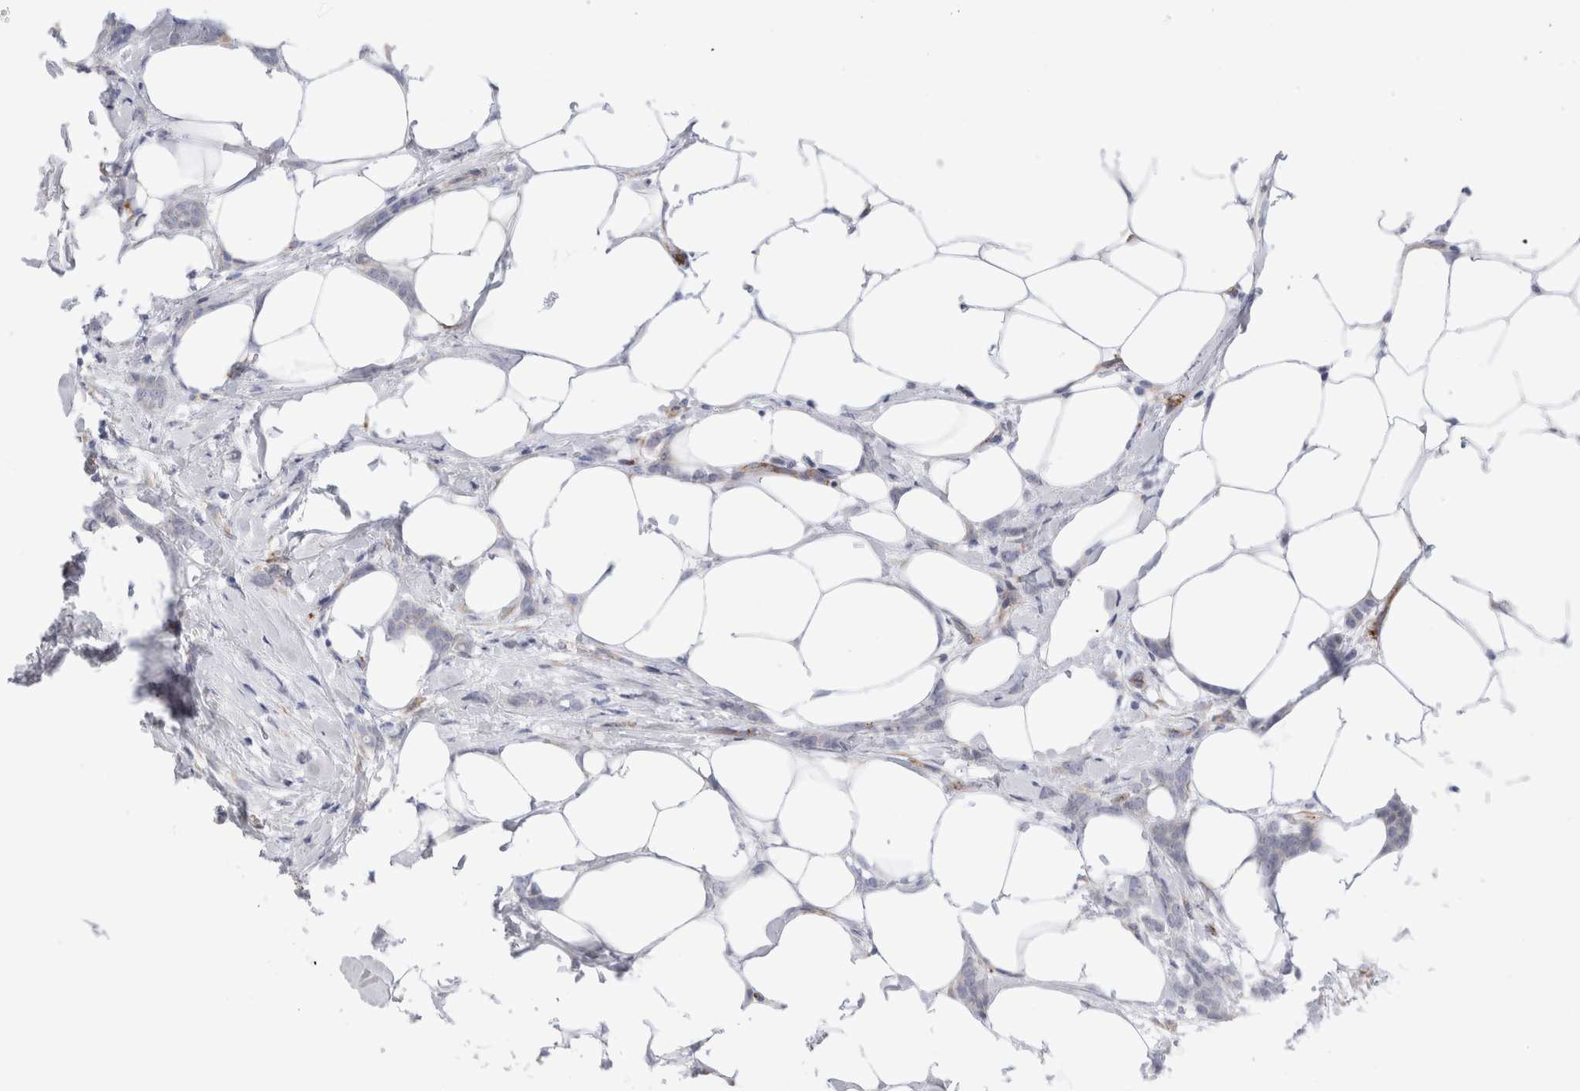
{"staining": {"intensity": "negative", "quantity": "none", "location": "none"}, "tissue": "breast cancer", "cell_type": "Tumor cells", "image_type": "cancer", "snomed": [{"axis": "morphology", "description": "Lobular carcinoma, in situ"}, {"axis": "morphology", "description": "Lobular carcinoma"}, {"axis": "topography", "description": "Breast"}], "caption": "High power microscopy image of an immunohistochemistry histopathology image of breast cancer (lobular carcinoma in situ), revealing no significant staining in tumor cells.", "gene": "CNPY4", "patient": {"sex": "female", "age": 41}}